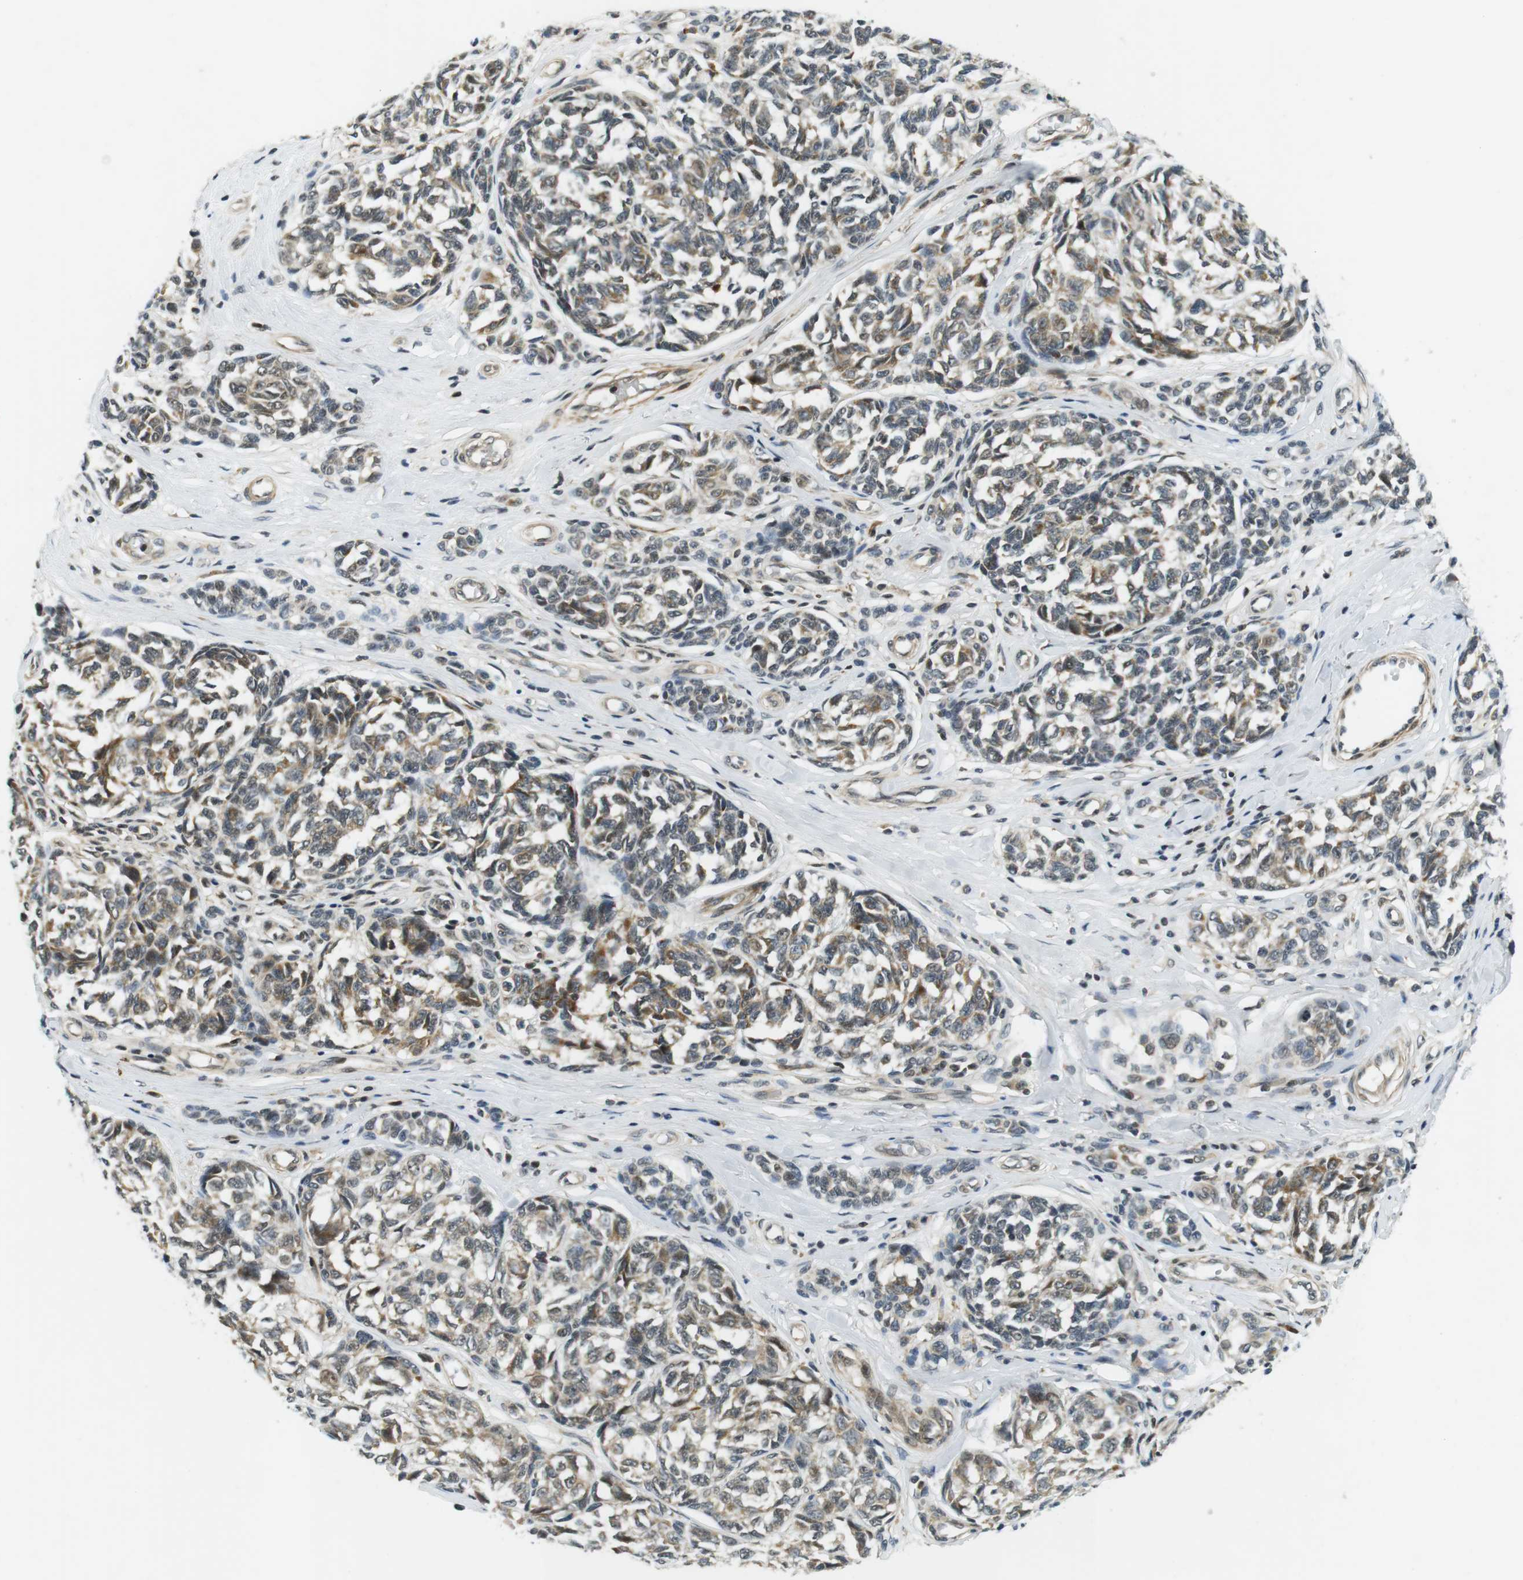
{"staining": {"intensity": "moderate", "quantity": ">75%", "location": "cytoplasmic/membranous,nuclear"}, "tissue": "melanoma", "cell_type": "Tumor cells", "image_type": "cancer", "snomed": [{"axis": "morphology", "description": "Malignant melanoma, NOS"}, {"axis": "topography", "description": "Skin"}], "caption": "Immunohistochemistry image of neoplastic tissue: melanoma stained using IHC reveals medium levels of moderate protein expression localized specifically in the cytoplasmic/membranous and nuclear of tumor cells, appearing as a cytoplasmic/membranous and nuclear brown color.", "gene": "BRD4", "patient": {"sex": "female", "age": 64}}